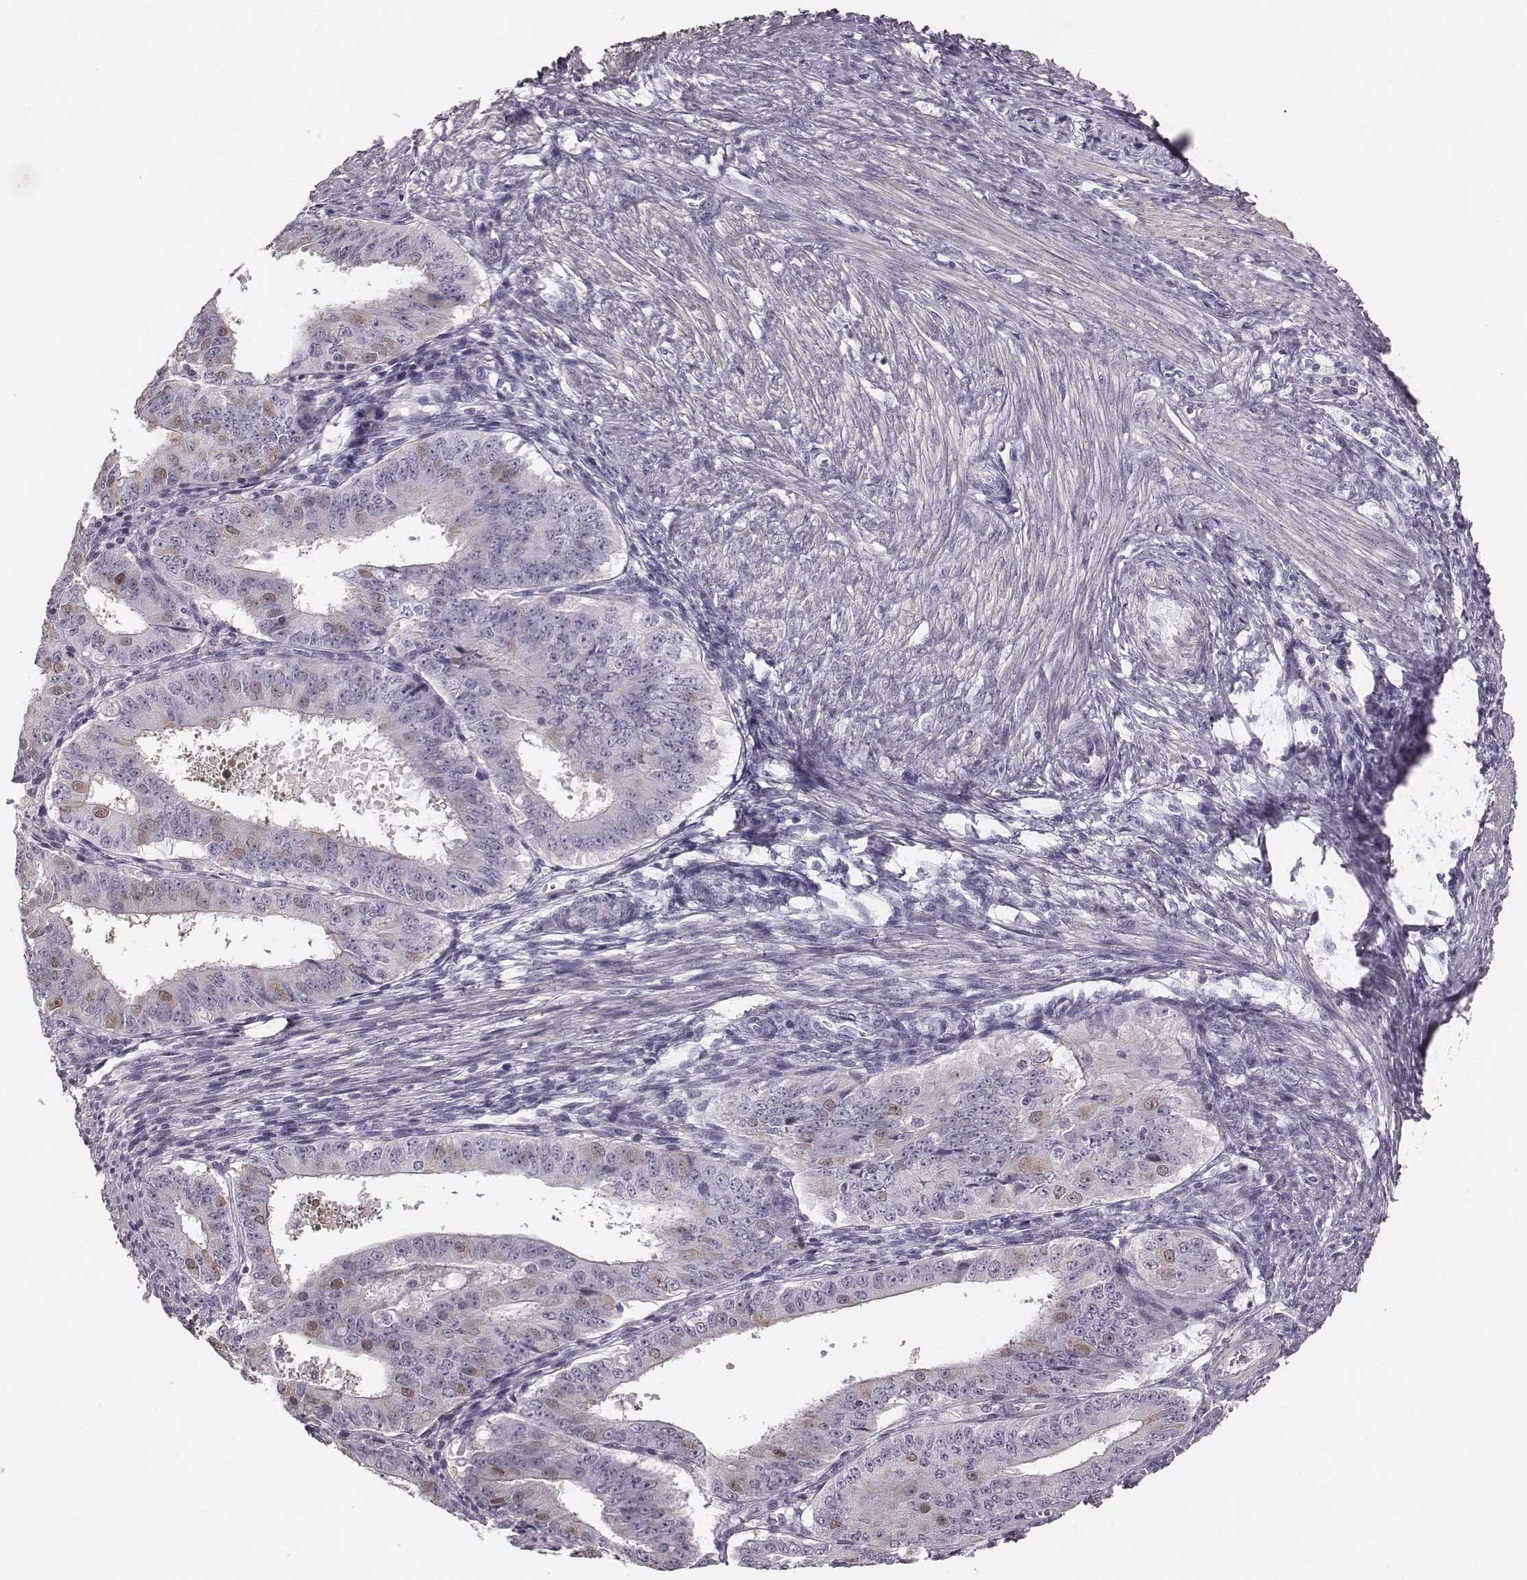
{"staining": {"intensity": "negative", "quantity": "none", "location": "none"}, "tissue": "ovarian cancer", "cell_type": "Tumor cells", "image_type": "cancer", "snomed": [{"axis": "morphology", "description": "Carcinoma, endometroid"}, {"axis": "topography", "description": "Ovary"}], "caption": "Ovarian cancer stained for a protein using immunohistochemistry demonstrates no expression tumor cells.", "gene": "CRISP1", "patient": {"sex": "female", "age": 42}}